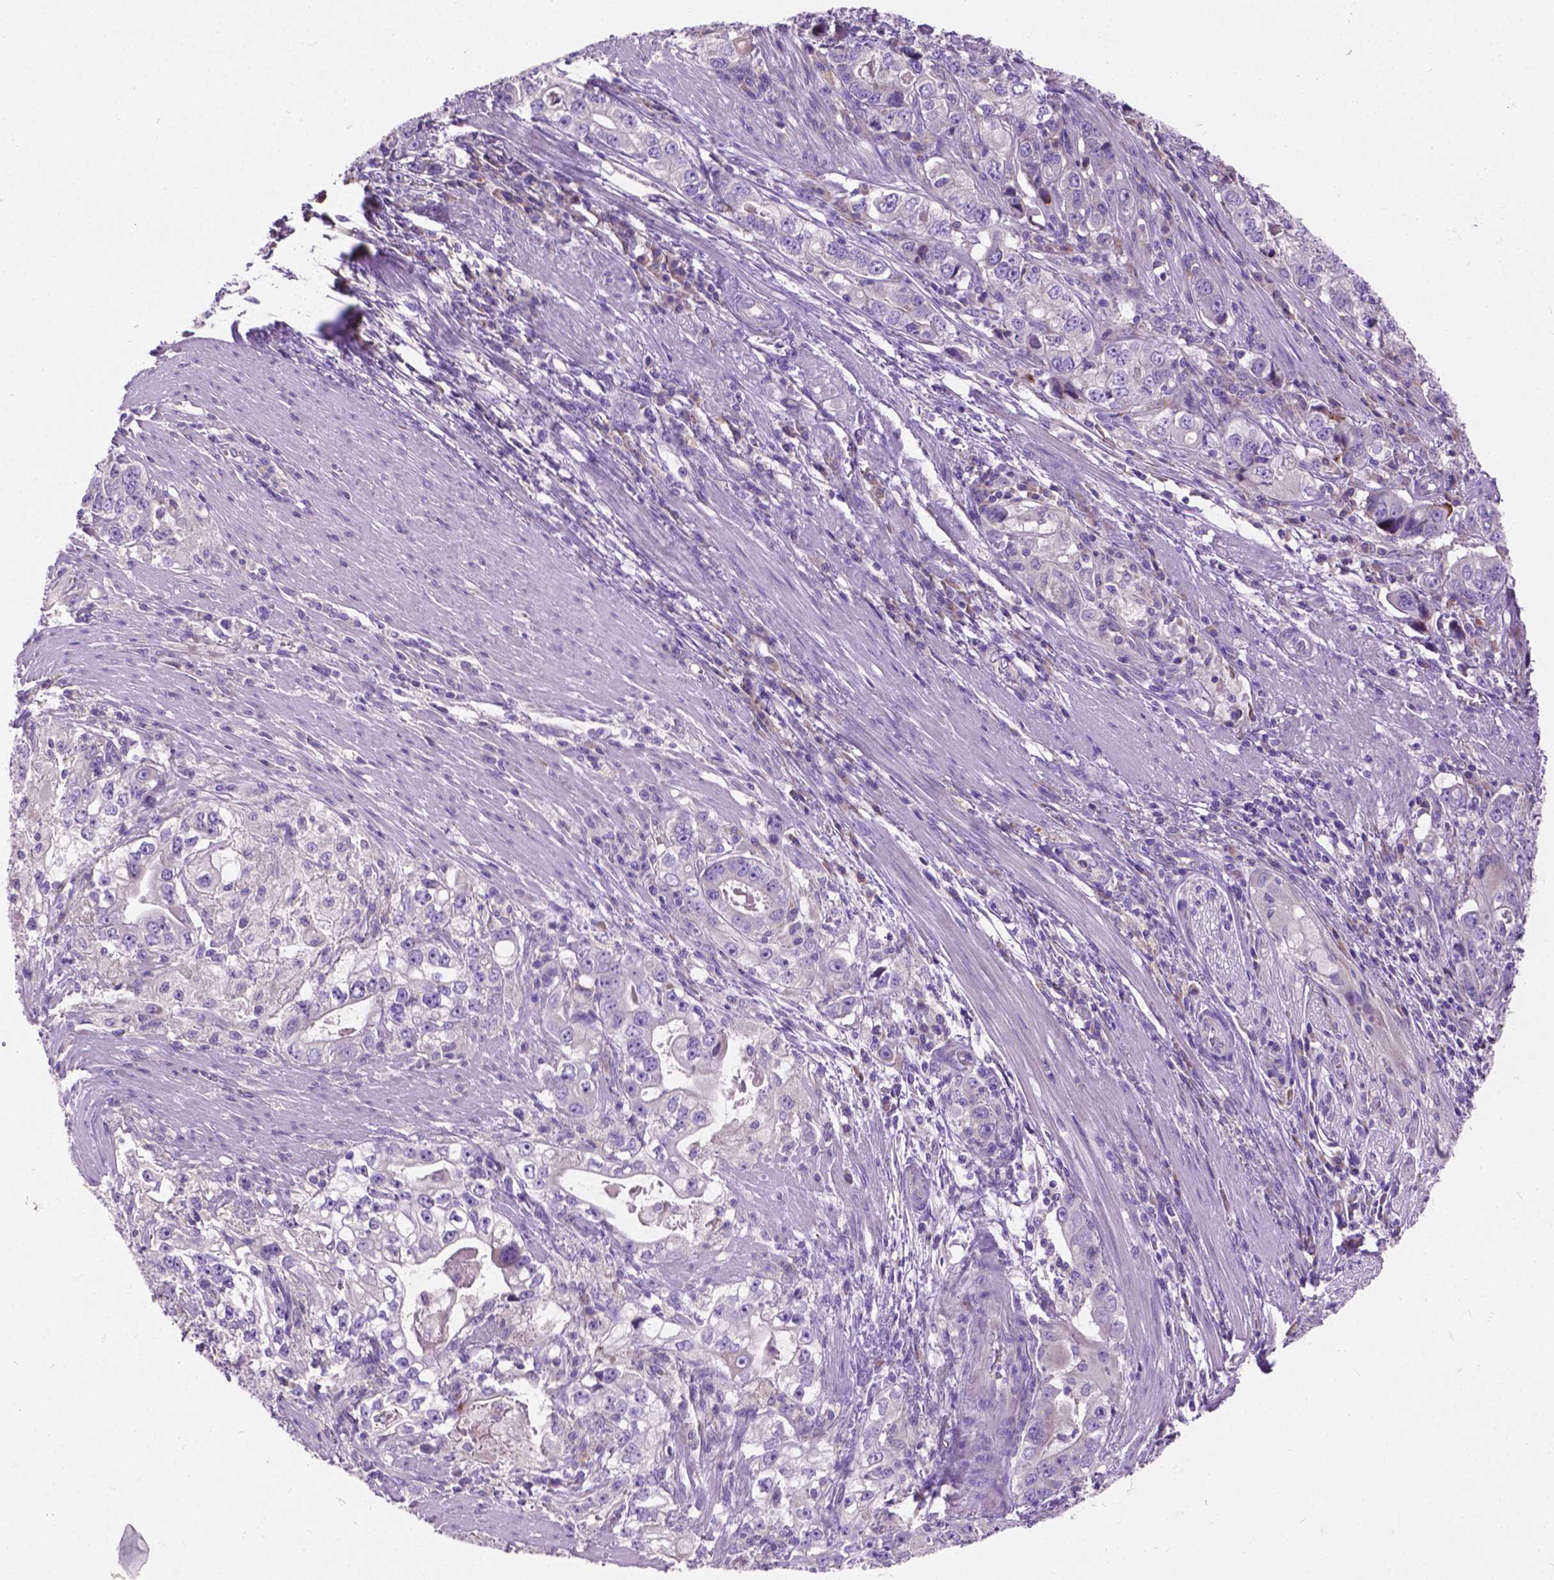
{"staining": {"intensity": "negative", "quantity": "none", "location": "none"}, "tissue": "stomach cancer", "cell_type": "Tumor cells", "image_type": "cancer", "snomed": [{"axis": "morphology", "description": "Adenocarcinoma, NOS"}, {"axis": "topography", "description": "Stomach, lower"}], "caption": "IHC image of stomach cancer (adenocarcinoma) stained for a protein (brown), which exhibits no staining in tumor cells.", "gene": "NOXO1", "patient": {"sex": "female", "age": 72}}